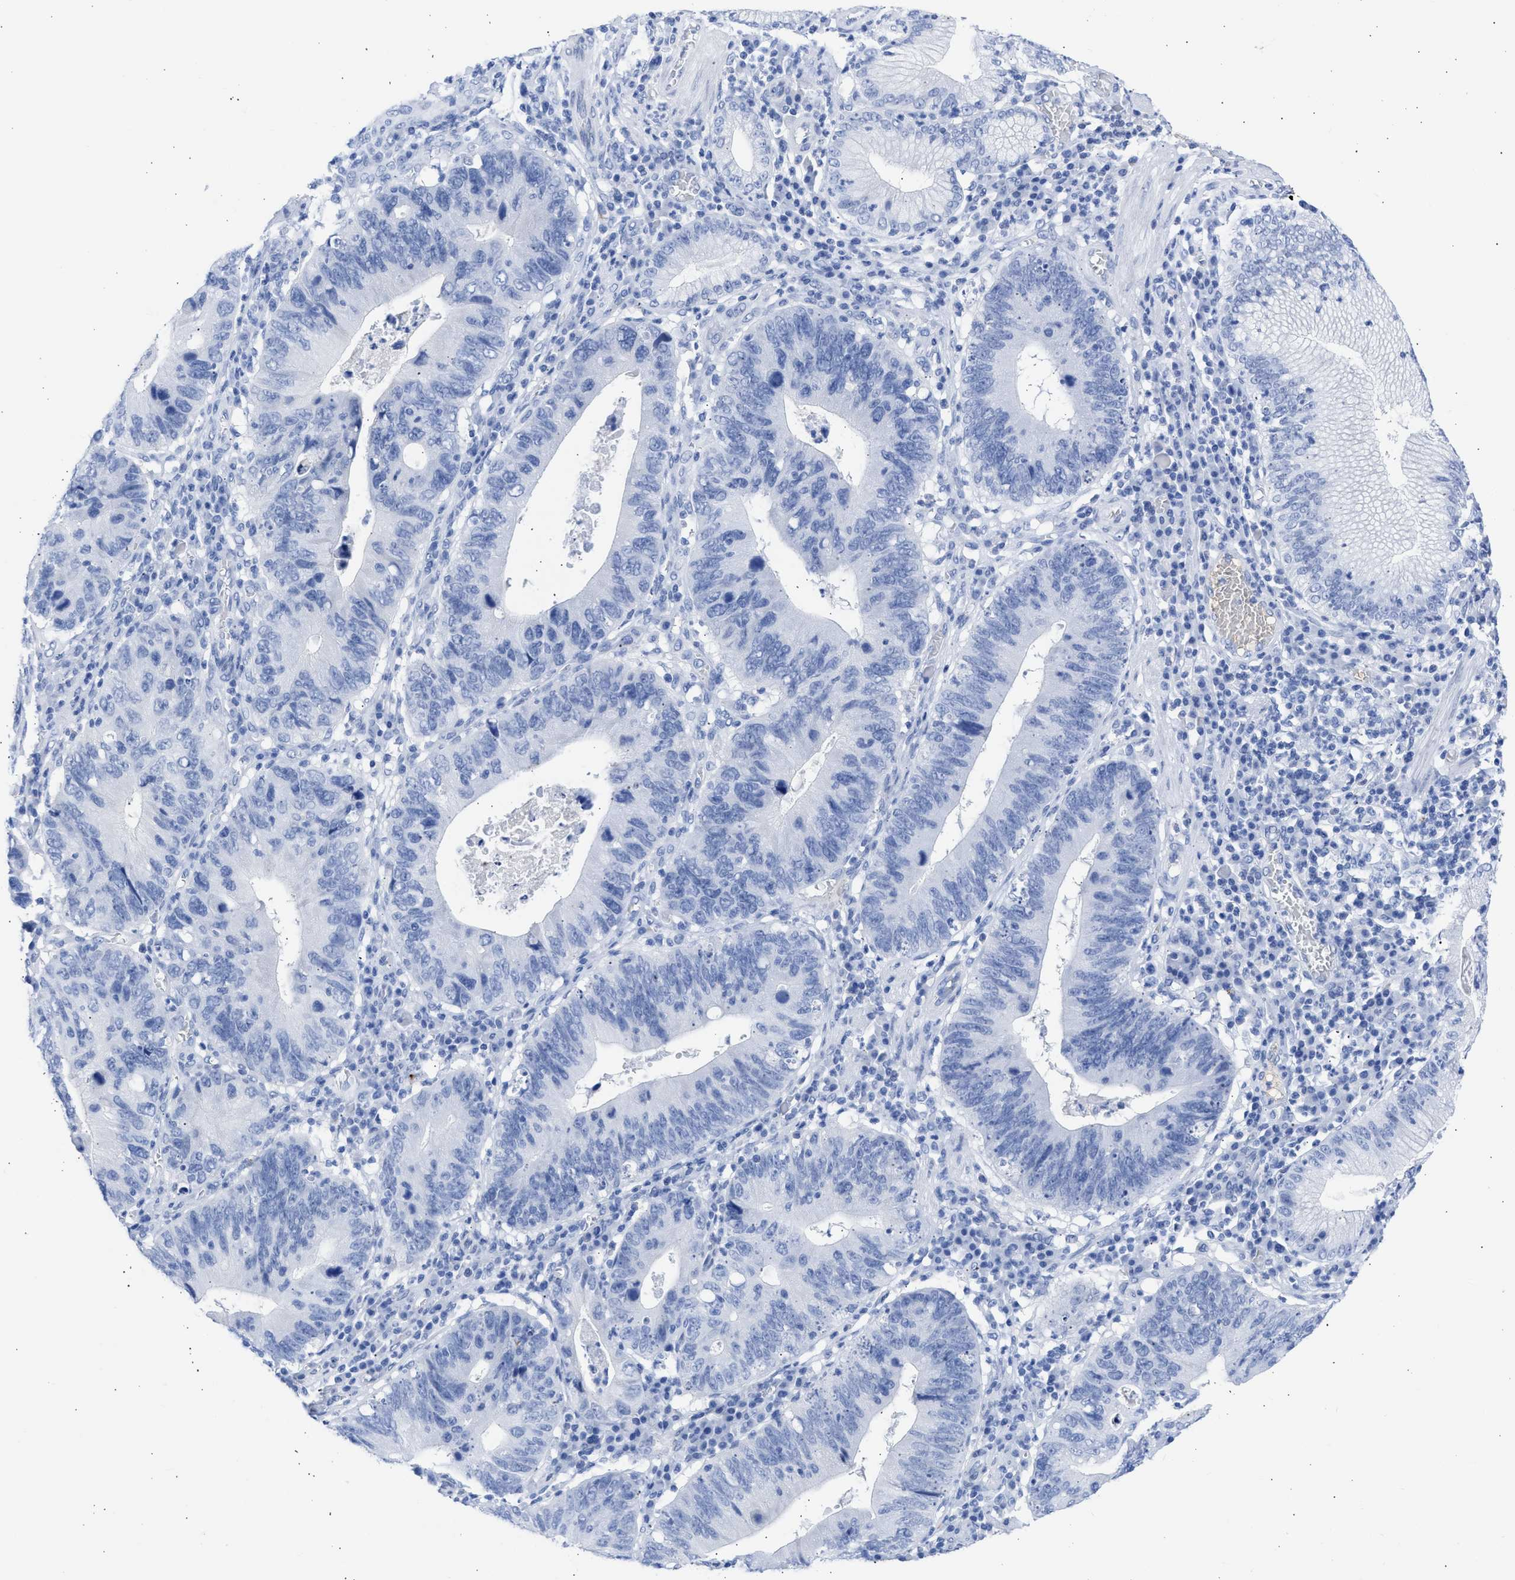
{"staining": {"intensity": "negative", "quantity": "none", "location": "none"}, "tissue": "stomach cancer", "cell_type": "Tumor cells", "image_type": "cancer", "snomed": [{"axis": "morphology", "description": "Adenocarcinoma, NOS"}, {"axis": "topography", "description": "Stomach"}], "caption": "Stomach cancer was stained to show a protein in brown. There is no significant expression in tumor cells.", "gene": "RSPH1", "patient": {"sex": "male", "age": 59}}